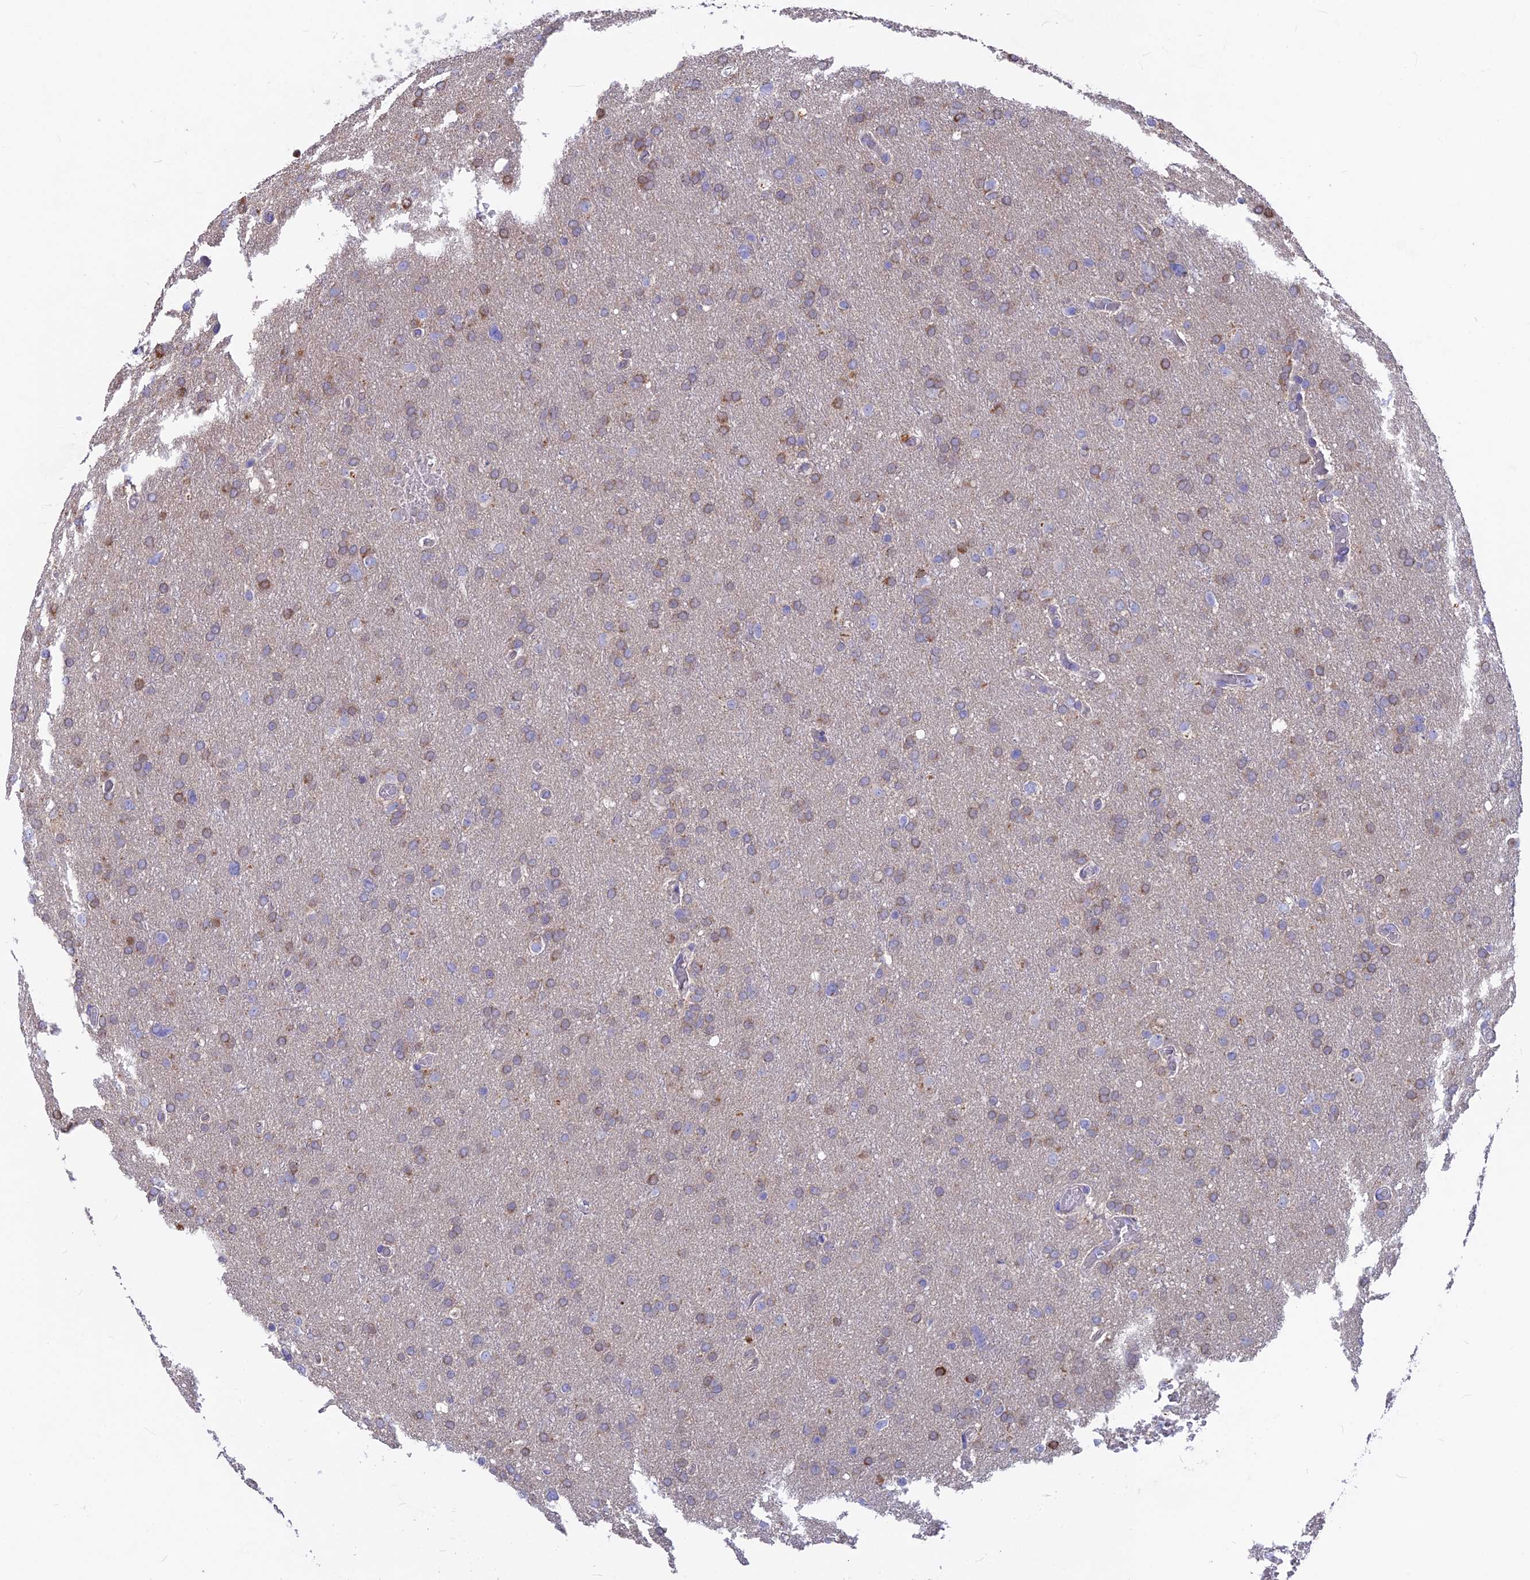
{"staining": {"intensity": "moderate", "quantity": "<25%", "location": "cytoplasmic/membranous"}, "tissue": "glioma", "cell_type": "Tumor cells", "image_type": "cancer", "snomed": [{"axis": "morphology", "description": "Glioma, malignant, High grade"}, {"axis": "topography", "description": "Cerebral cortex"}], "caption": "The histopathology image shows a brown stain indicating the presence of a protein in the cytoplasmic/membranous of tumor cells in glioma.", "gene": "PZP", "patient": {"sex": "female", "age": 36}}